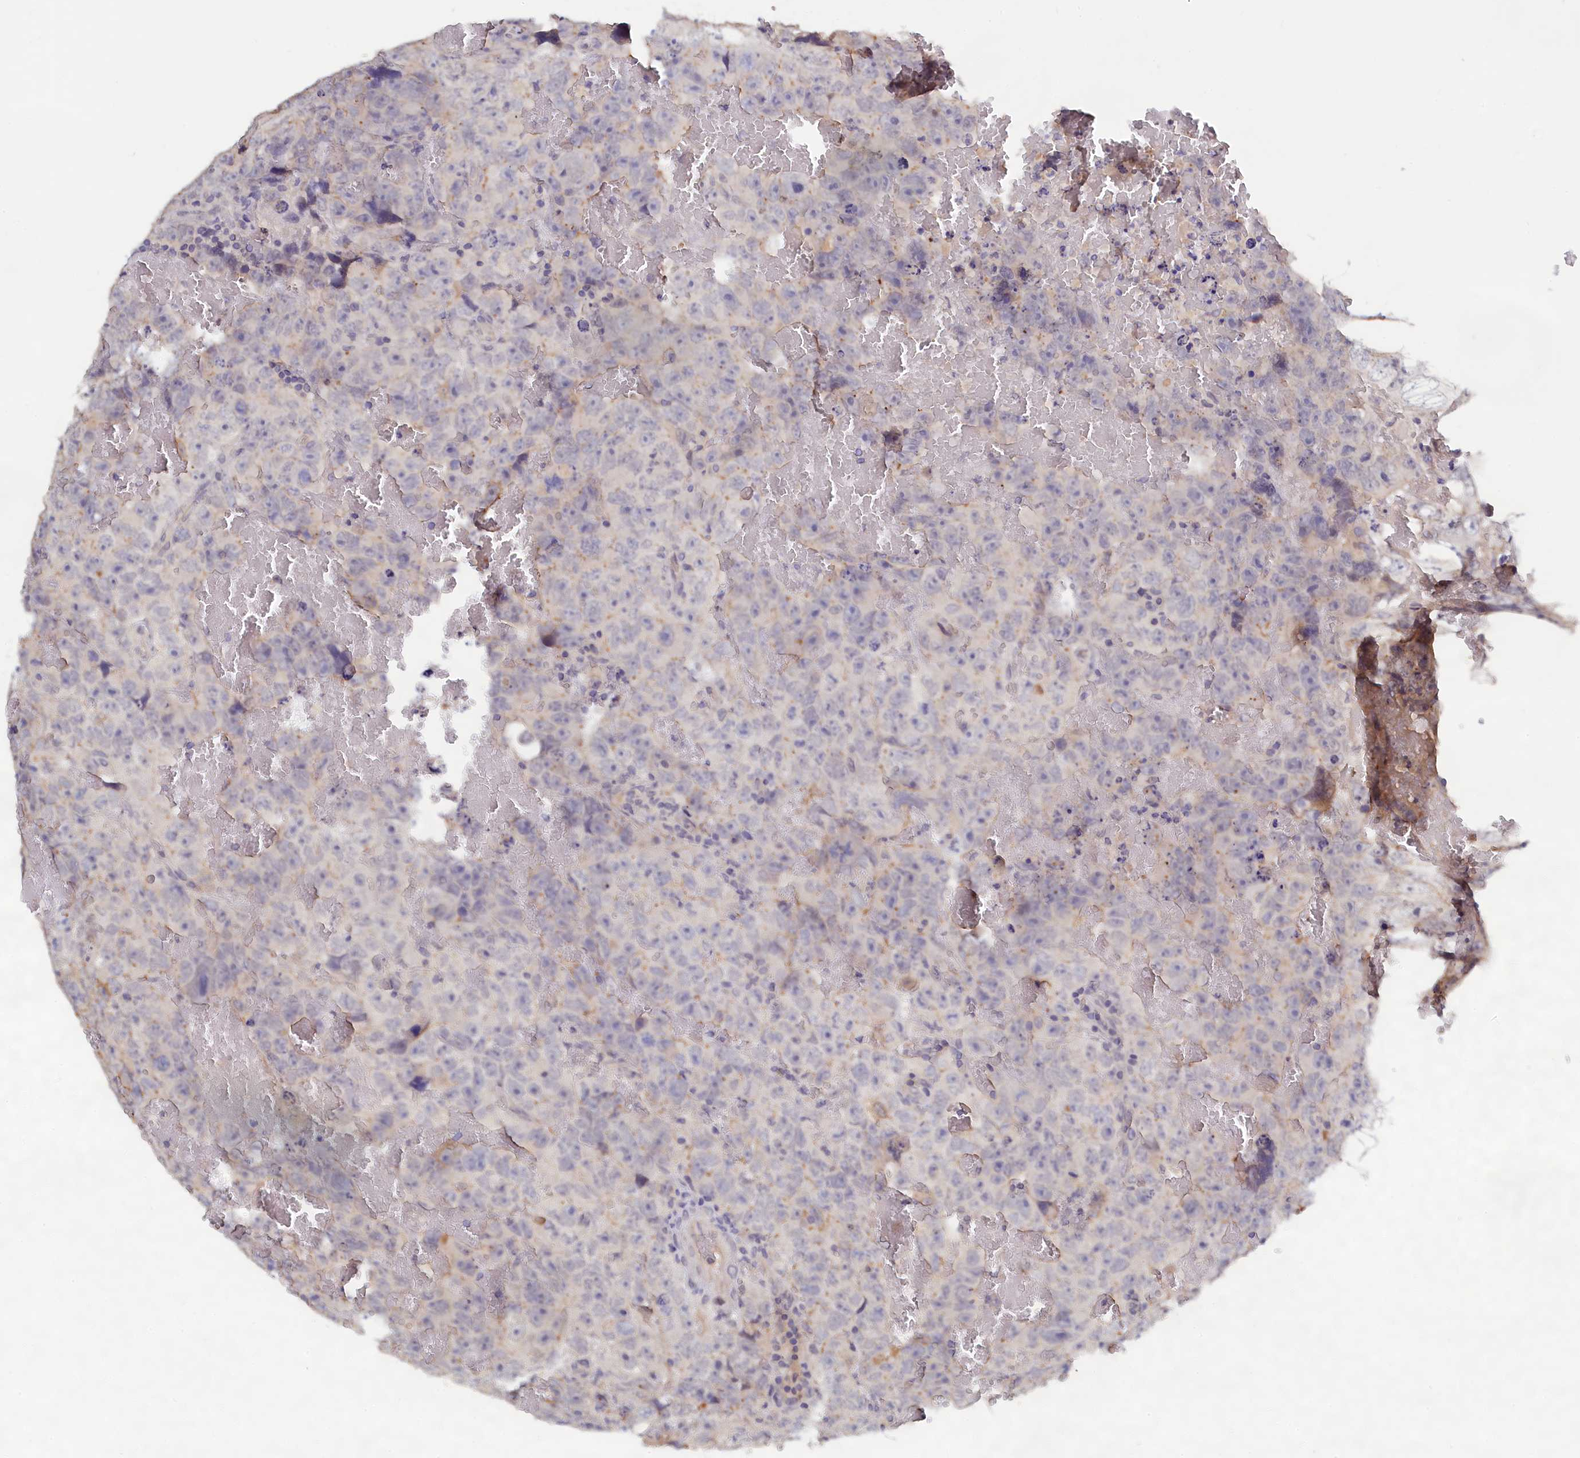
{"staining": {"intensity": "negative", "quantity": "none", "location": "none"}, "tissue": "testis cancer", "cell_type": "Tumor cells", "image_type": "cancer", "snomed": [{"axis": "morphology", "description": "Carcinoma, Embryonal, NOS"}, {"axis": "topography", "description": "Testis"}], "caption": "Embryonal carcinoma (testis) was stained to show a protein in brown. There is no significant expression in tumor cells.", "gene": "CELF5", "patient": {"sex": "male", "age": 45}}